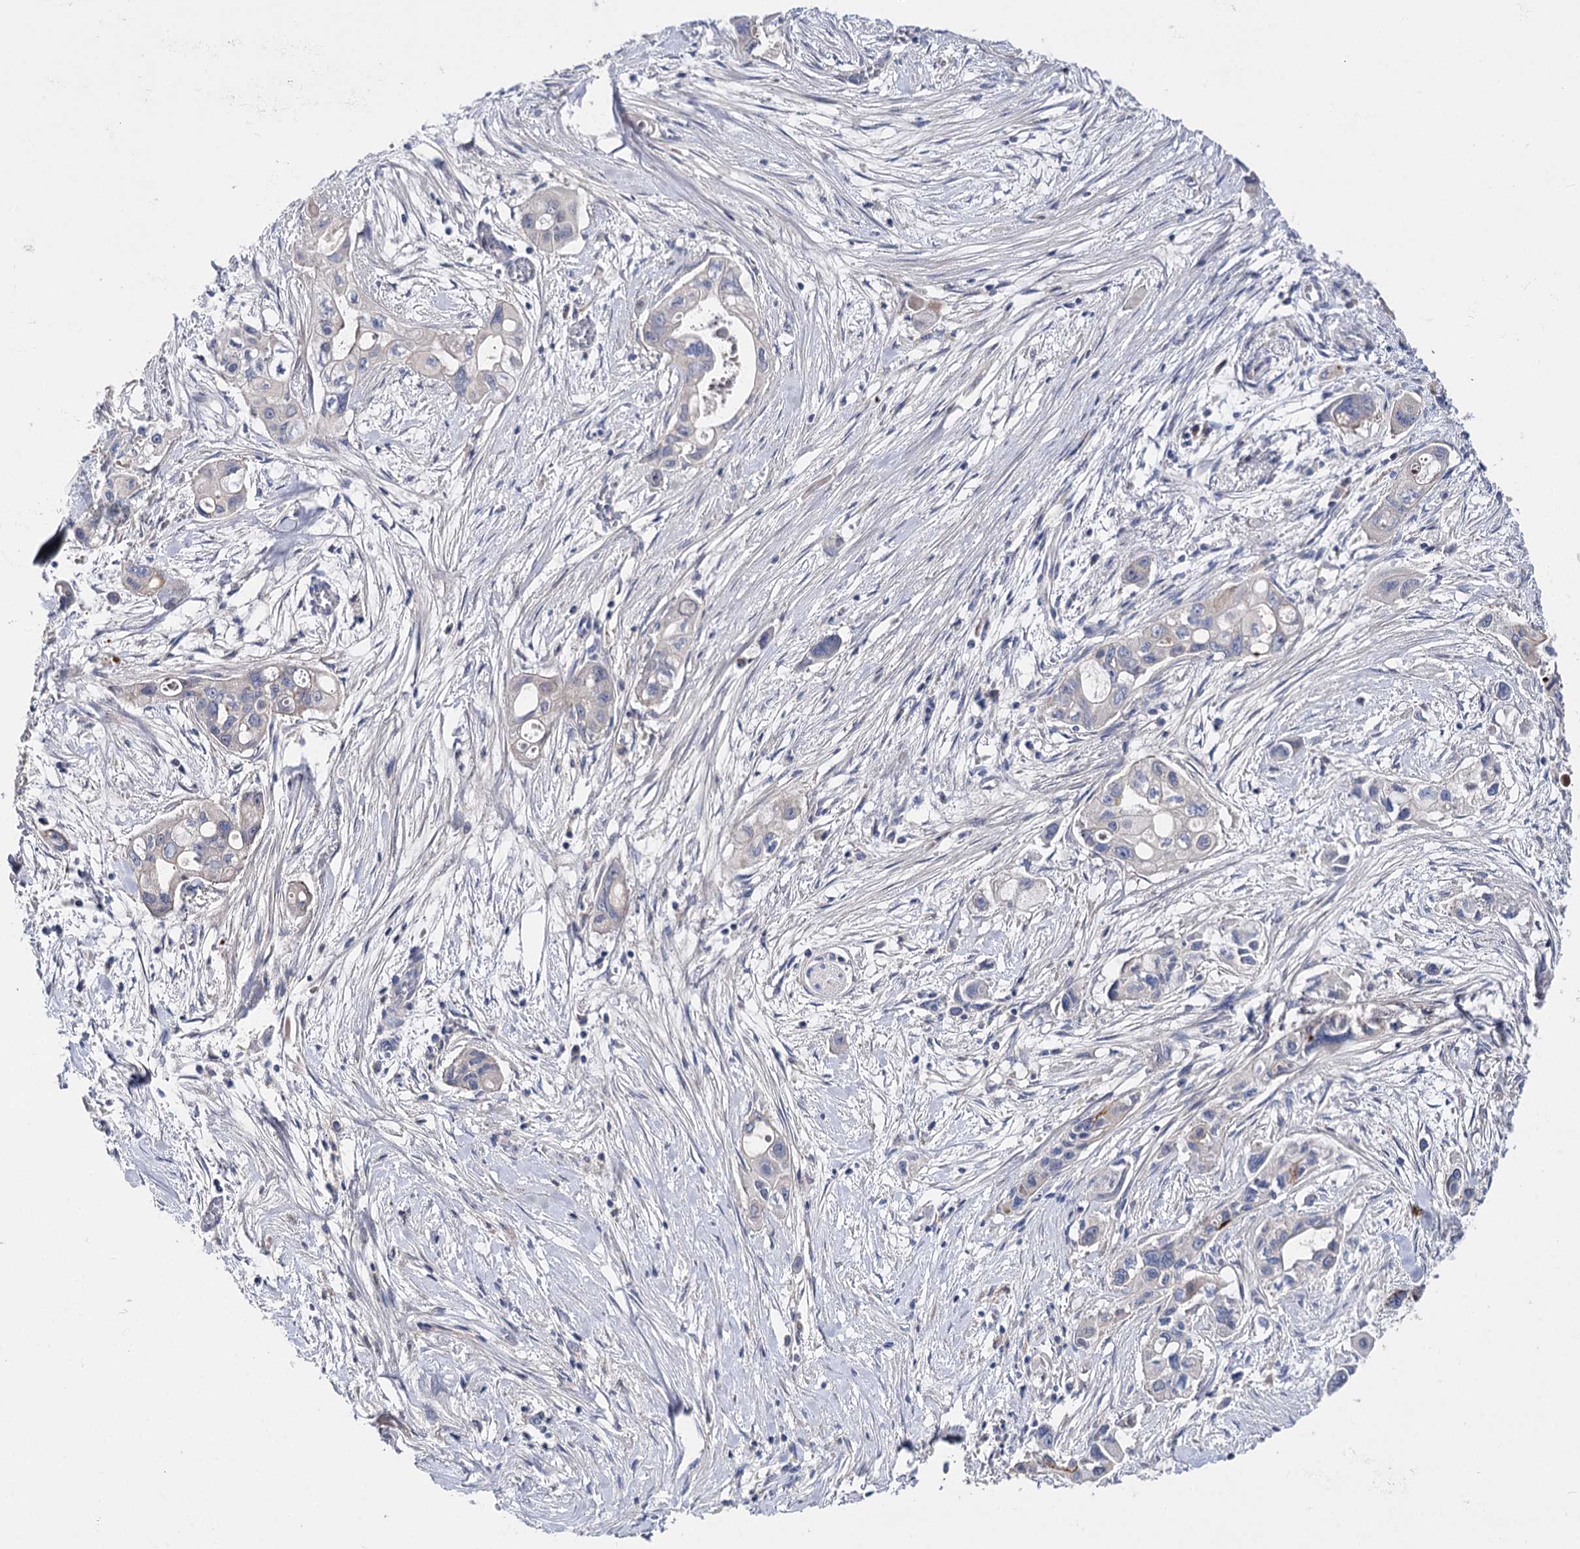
{"staining": {"intensity": "negative", "quantity": "none", "location": "none"}, "tissue": "pancreatic cancer", "cell_type": "Tumor cells", "image_type": "cancer", "snomed": [{"axis": "morphology", "description": "Adenocarcinoma, NOS"}, {"axis": "topography", "description": "Pancreas"}], "caption": "Tumor cells show no significant protein staining in adenocarcinoma (pancreatic). (DAB immunohistochemistry (IHC) visualized using brightfield microscopy, high magnification).", "gene": "NRAP", "patient": {"sex": "male", "age": 75}}